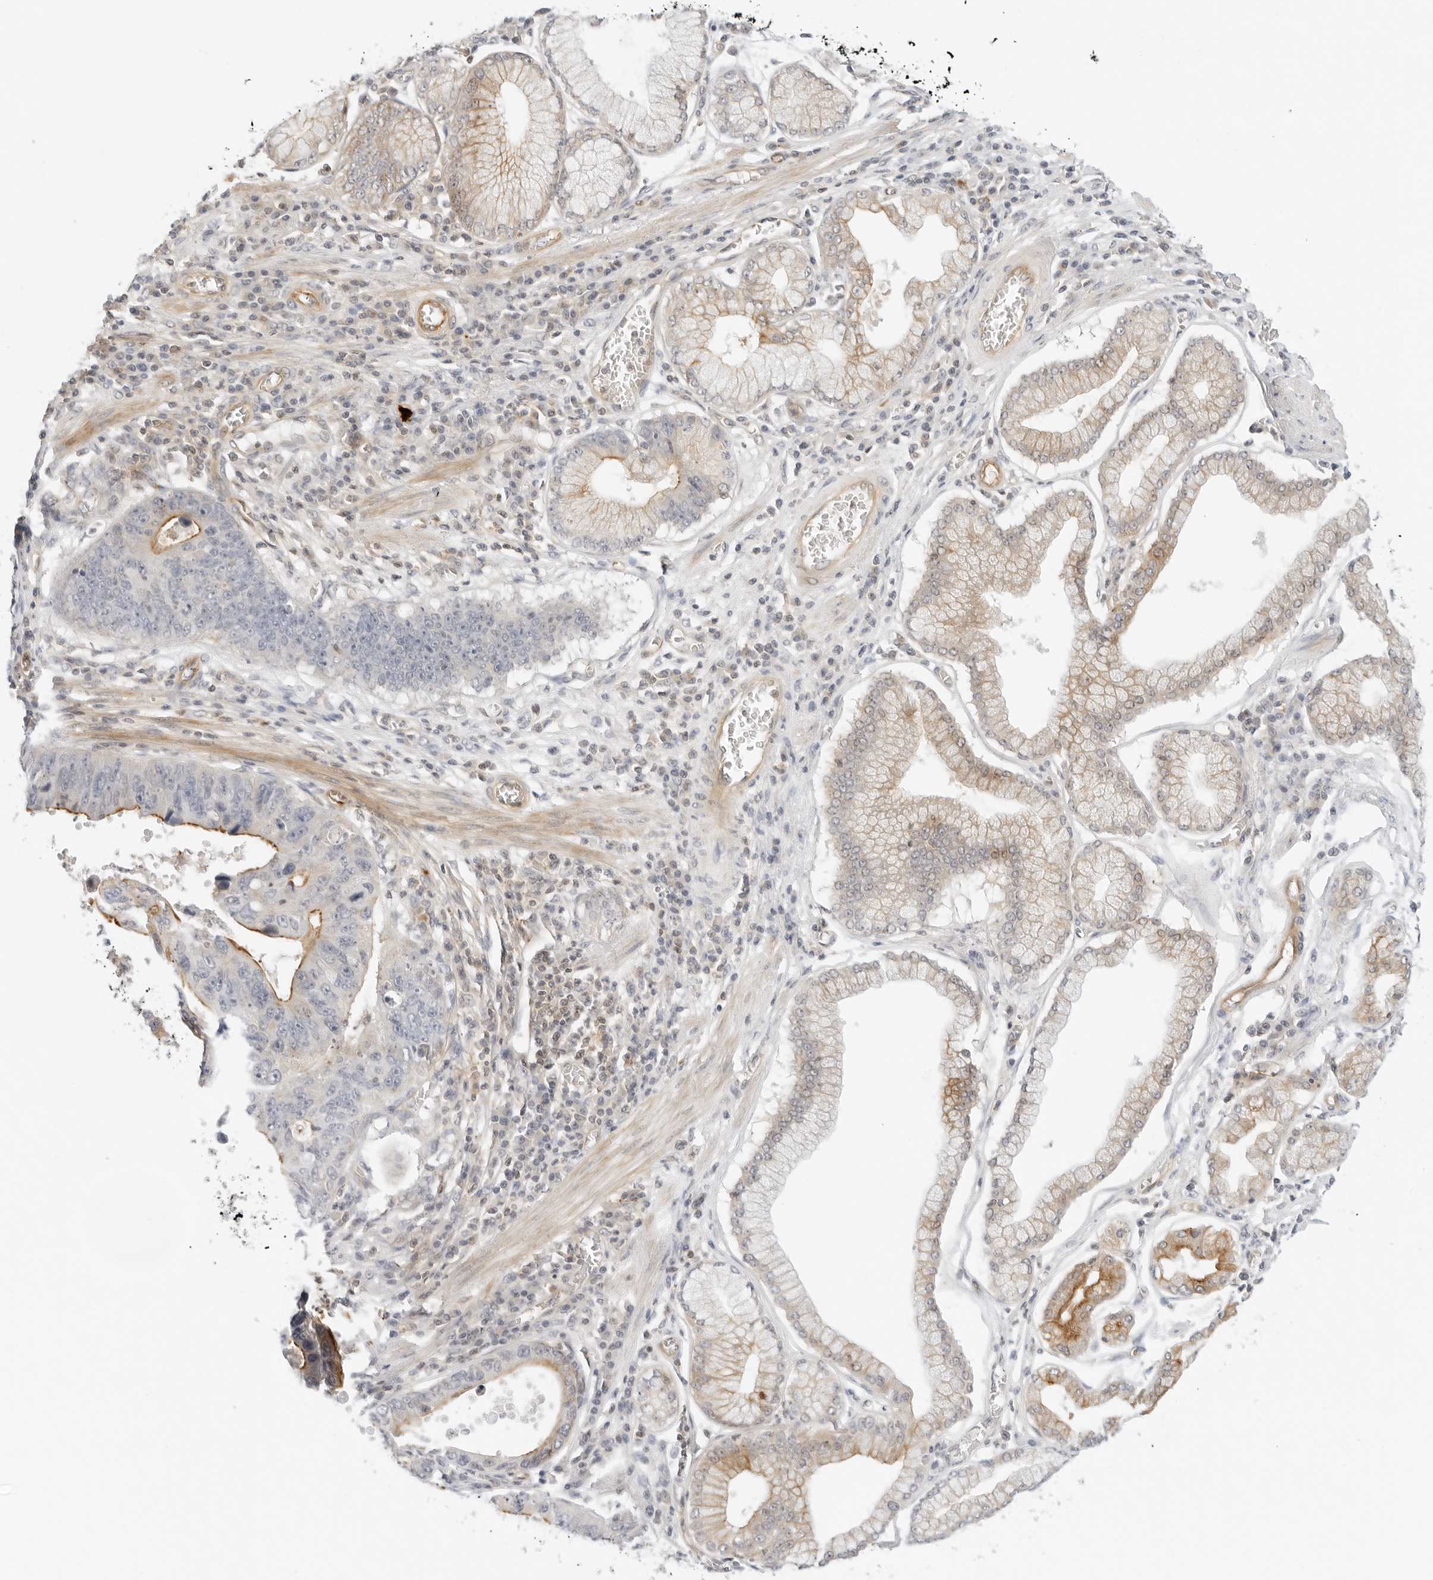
{"staining": {"intensity": "moderate", "quantity": "<25%", "location": "cytoplasmic/membranous"}, "tissue": "stomach cancer", "cell_type": "Tumor cells", "image_type": "cancer", "snomed": [{"axis": "morphology", "description": "Adenocarcinoma, NOS"}, {"axis": "topography", "description": "Stomach"}], "caption": "Human stomach adenocarcinoma stained with a brown dye shows moderate cytoplasmic/membranous positive positivity in approximately <25% of tumor cells.", "gene": "OSCP1", "patient": {"sex": "male", "age": 59}}